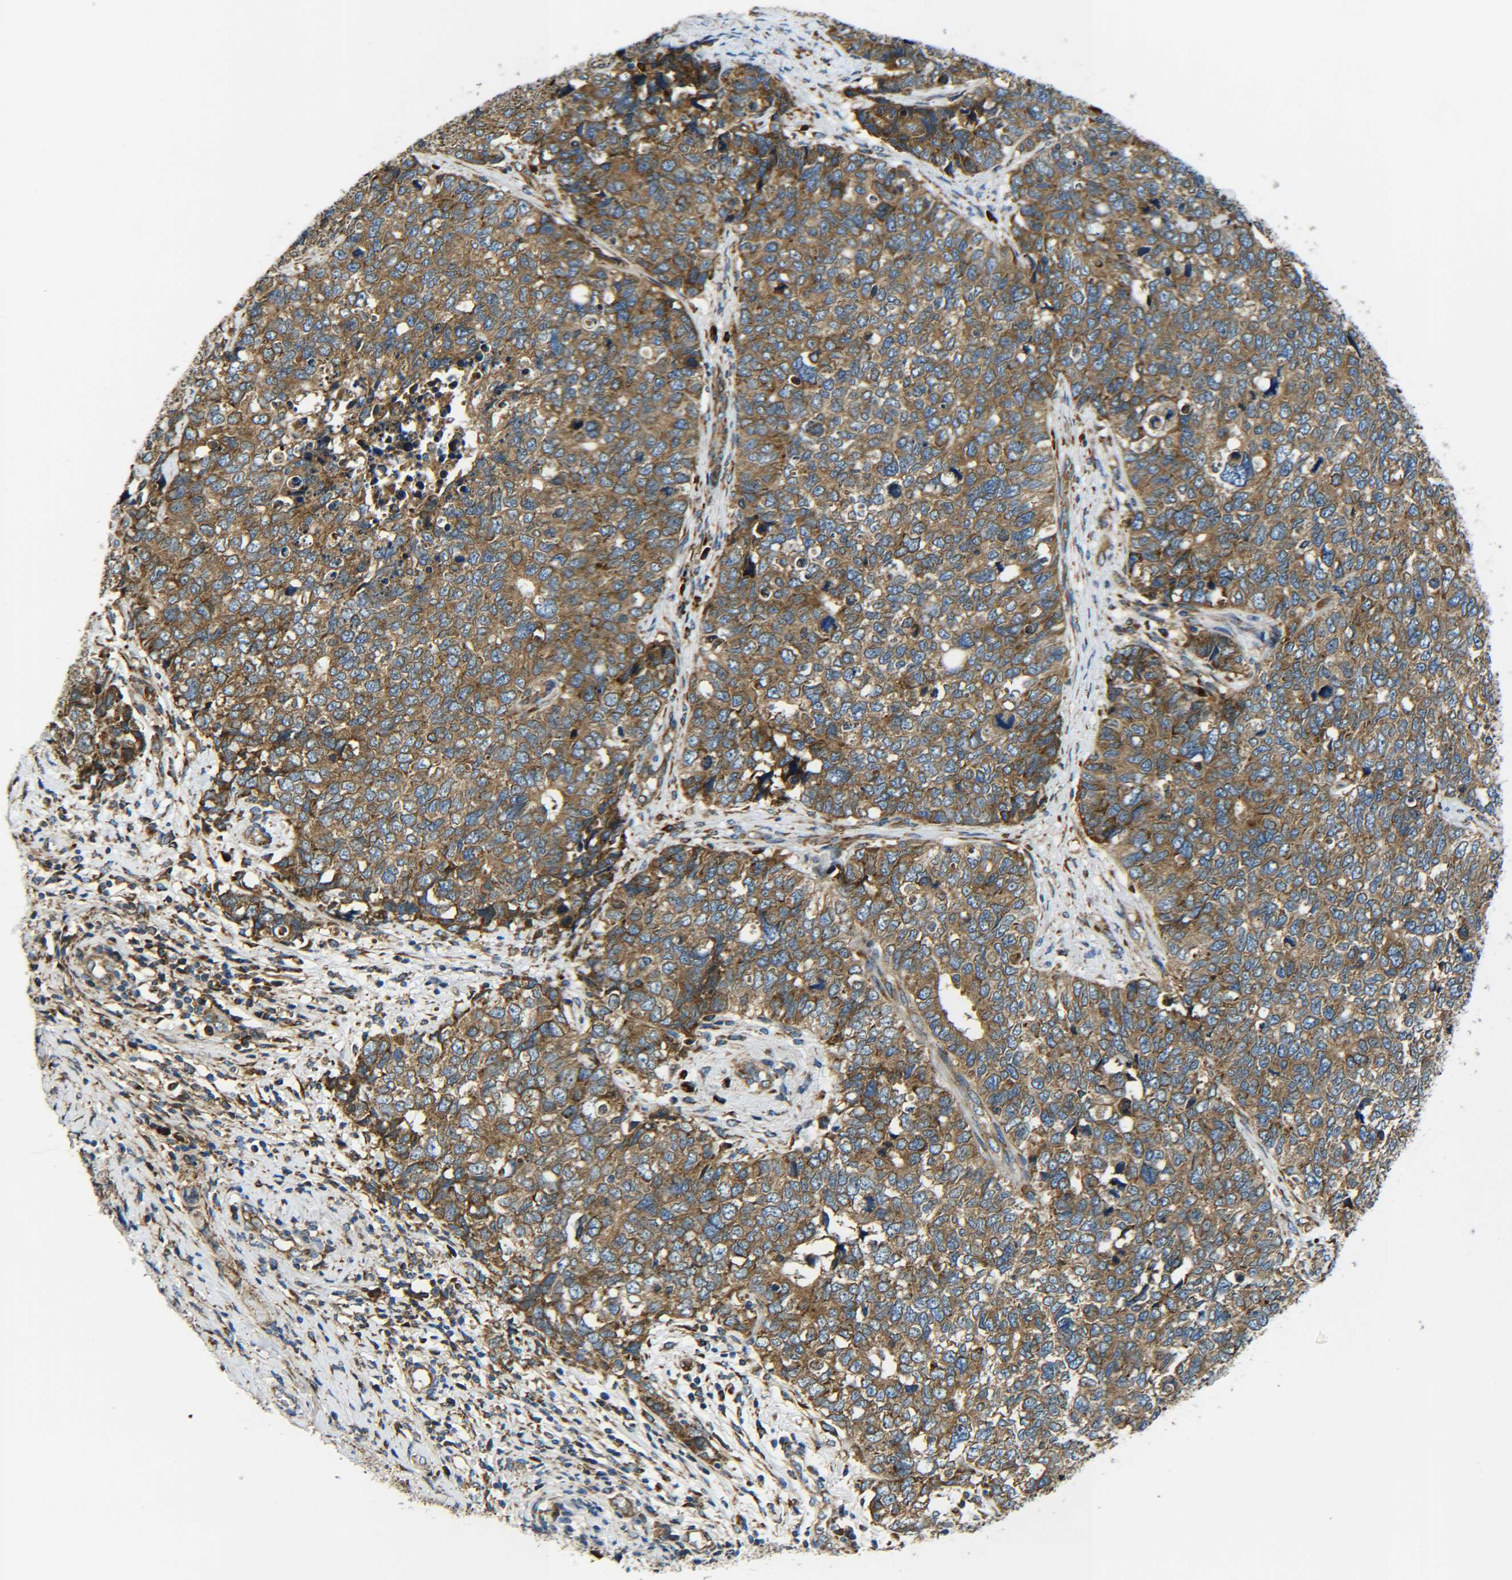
{"staining": {"intensity": "moderate", "quantity": ">75%", "location": "cytoplasmic/membranous"}, "tissue": "cervical cancer", "cell_type": "Tumor cells", "image_type": "cancer", "snomed": [{"axis": "morphology", "description": "Squamous cell carcinoma, NOS"}, {"axis": "topography", "description": "Cervix"}], "caption": "Immunohistochemistry (IHC) (DAB) staining of human cervical cancer displays moderate cytoplasmic/membranous protein positivity in approximately >75% of tumor cells.", "gene": "PREB", "patient": {"sex": "female", "age": 63}}